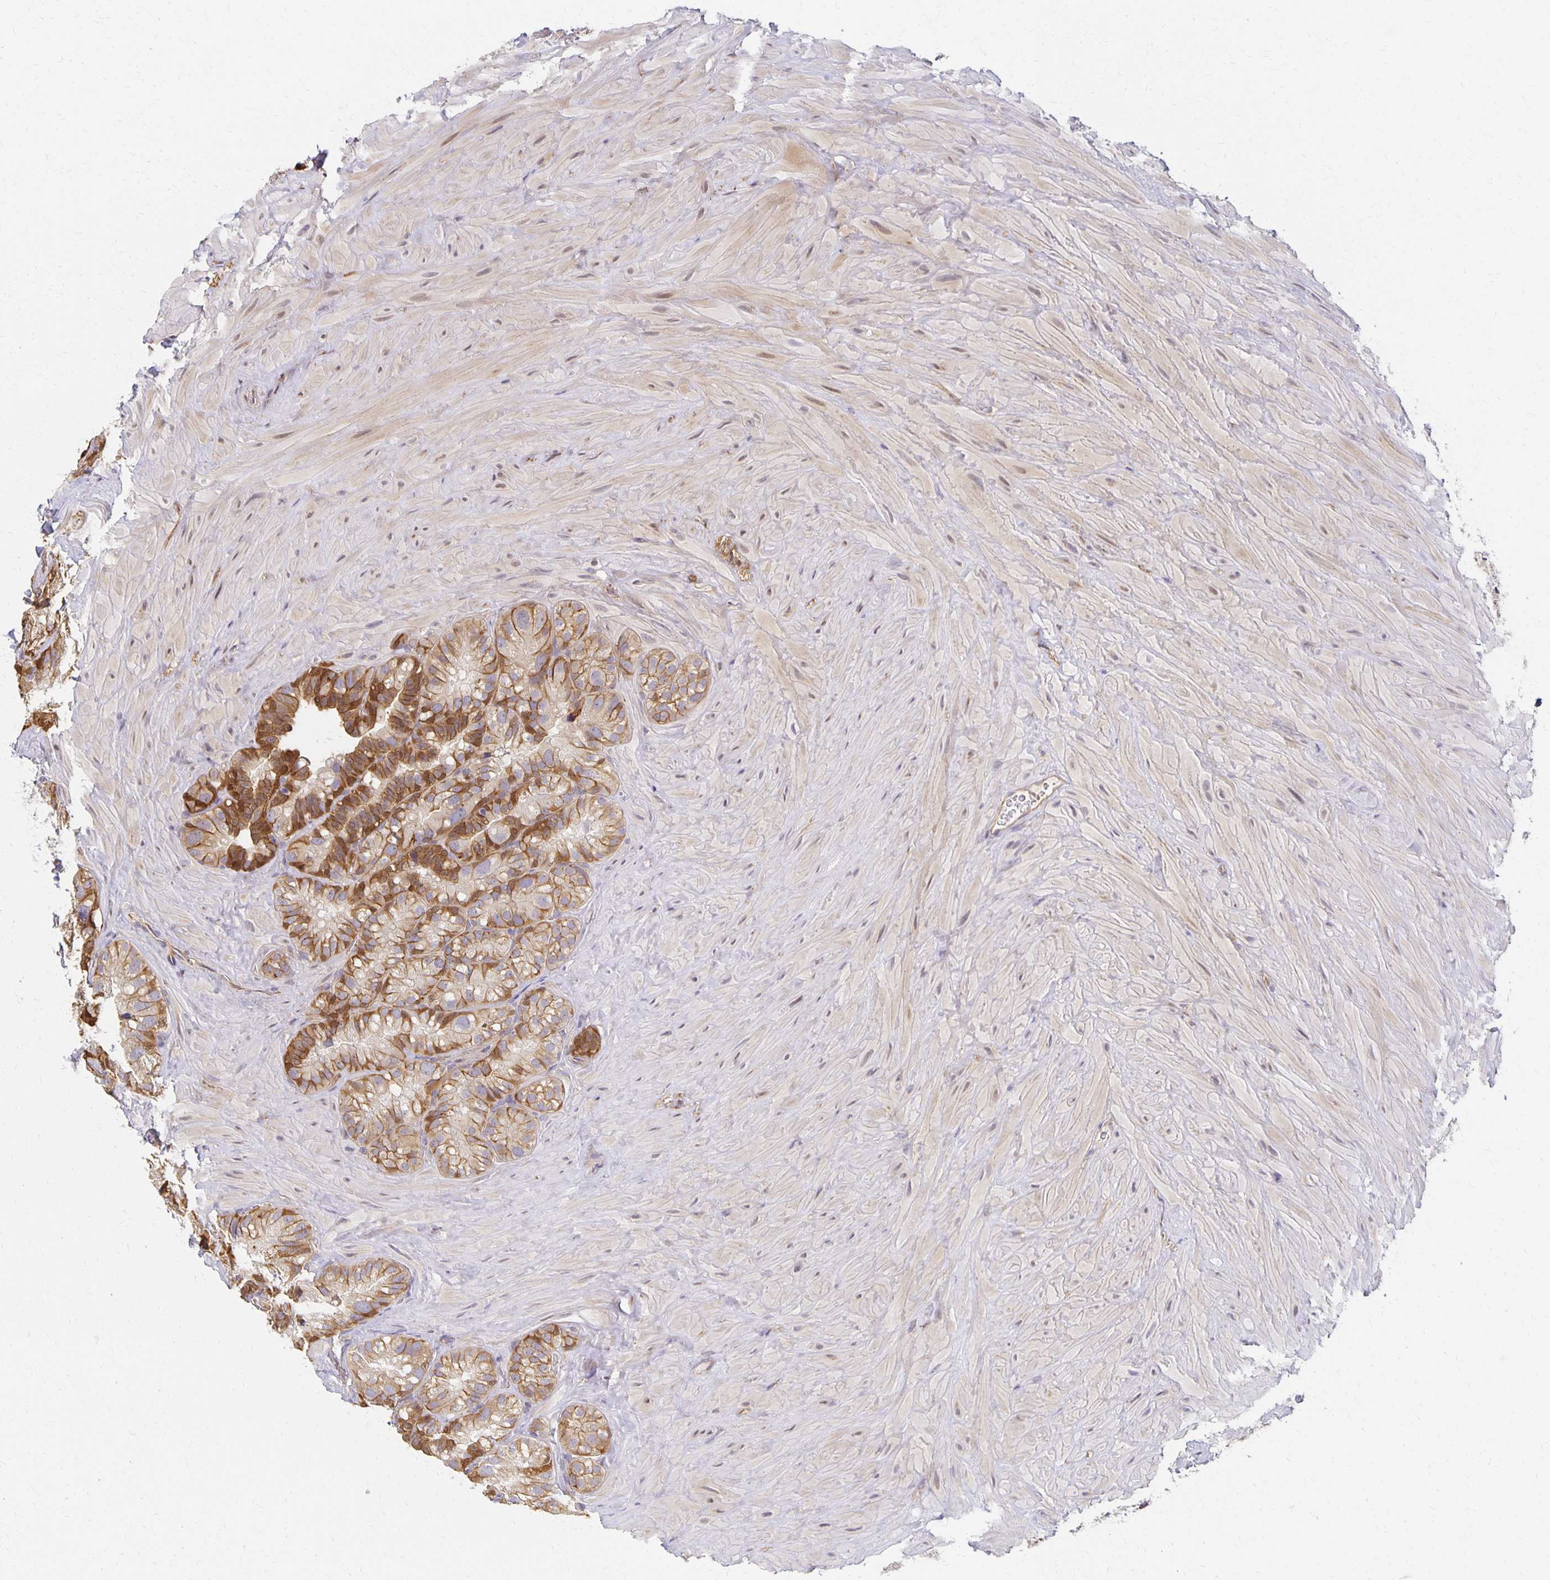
{"staining": {"intensity": "moderate", "quantity": "25%-75%", "location": "cytoplasmic/membranous"}, "tissue": "seminal vesicle", "cell_type": "Glandular cells", "image_type": "normal", "snomed": [{"axis": "morphology", "description": "Normal tissue, NOS"}, {"axis": "topography", "description": "Seminal veicle"}], "caption": "IHC (DAB) staining of unremarkable seminal vesicle reveals moderate cytoplasmic/membranous protein expression in about 25%-75% of glandular cells.", "gene": "SORL1", "patient": {"sex": "male", "age": 60}}